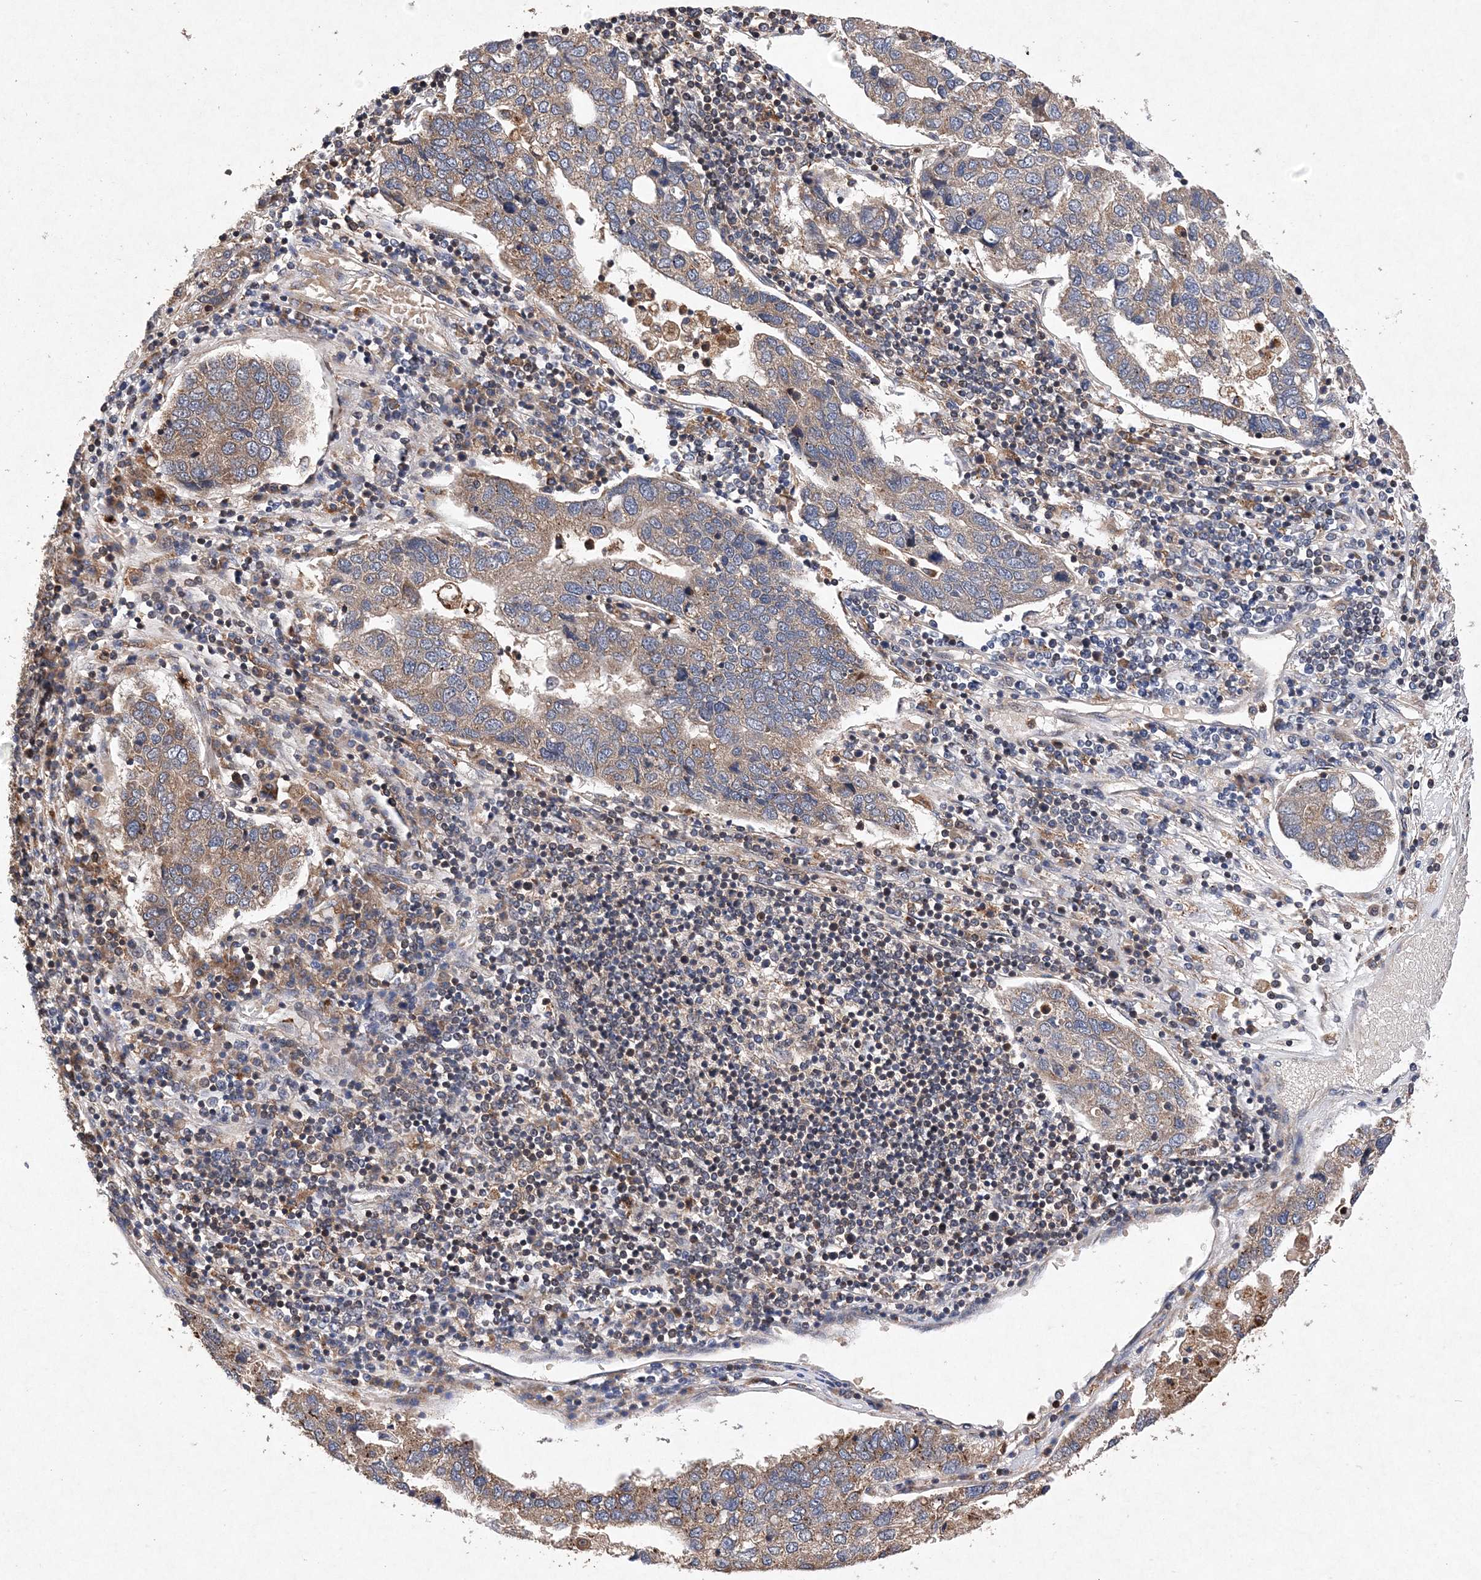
{"staining": {"intensity": "weak", "quantity": "25%-75%", "location": "cytoplasmic/membranous"}, "tissue": "pancreatic cancer", "cell_type": "Tumor cells", "image_type": "cancer", "snomed": [{"axis": "morphology", "description": "Adenocarcinoma, NOS"}, {"axis": "topography", "description": "Pancreas"}], "caption": "Brown immunohistochemical staining in human adenocarcinoma (pancreatic) exhibits weak cytoplasmic/membranous positivity in about 25%-75% of tumor cells.", "gene": "PROSER1", "patient": {"sex": "female", "age": 61}}